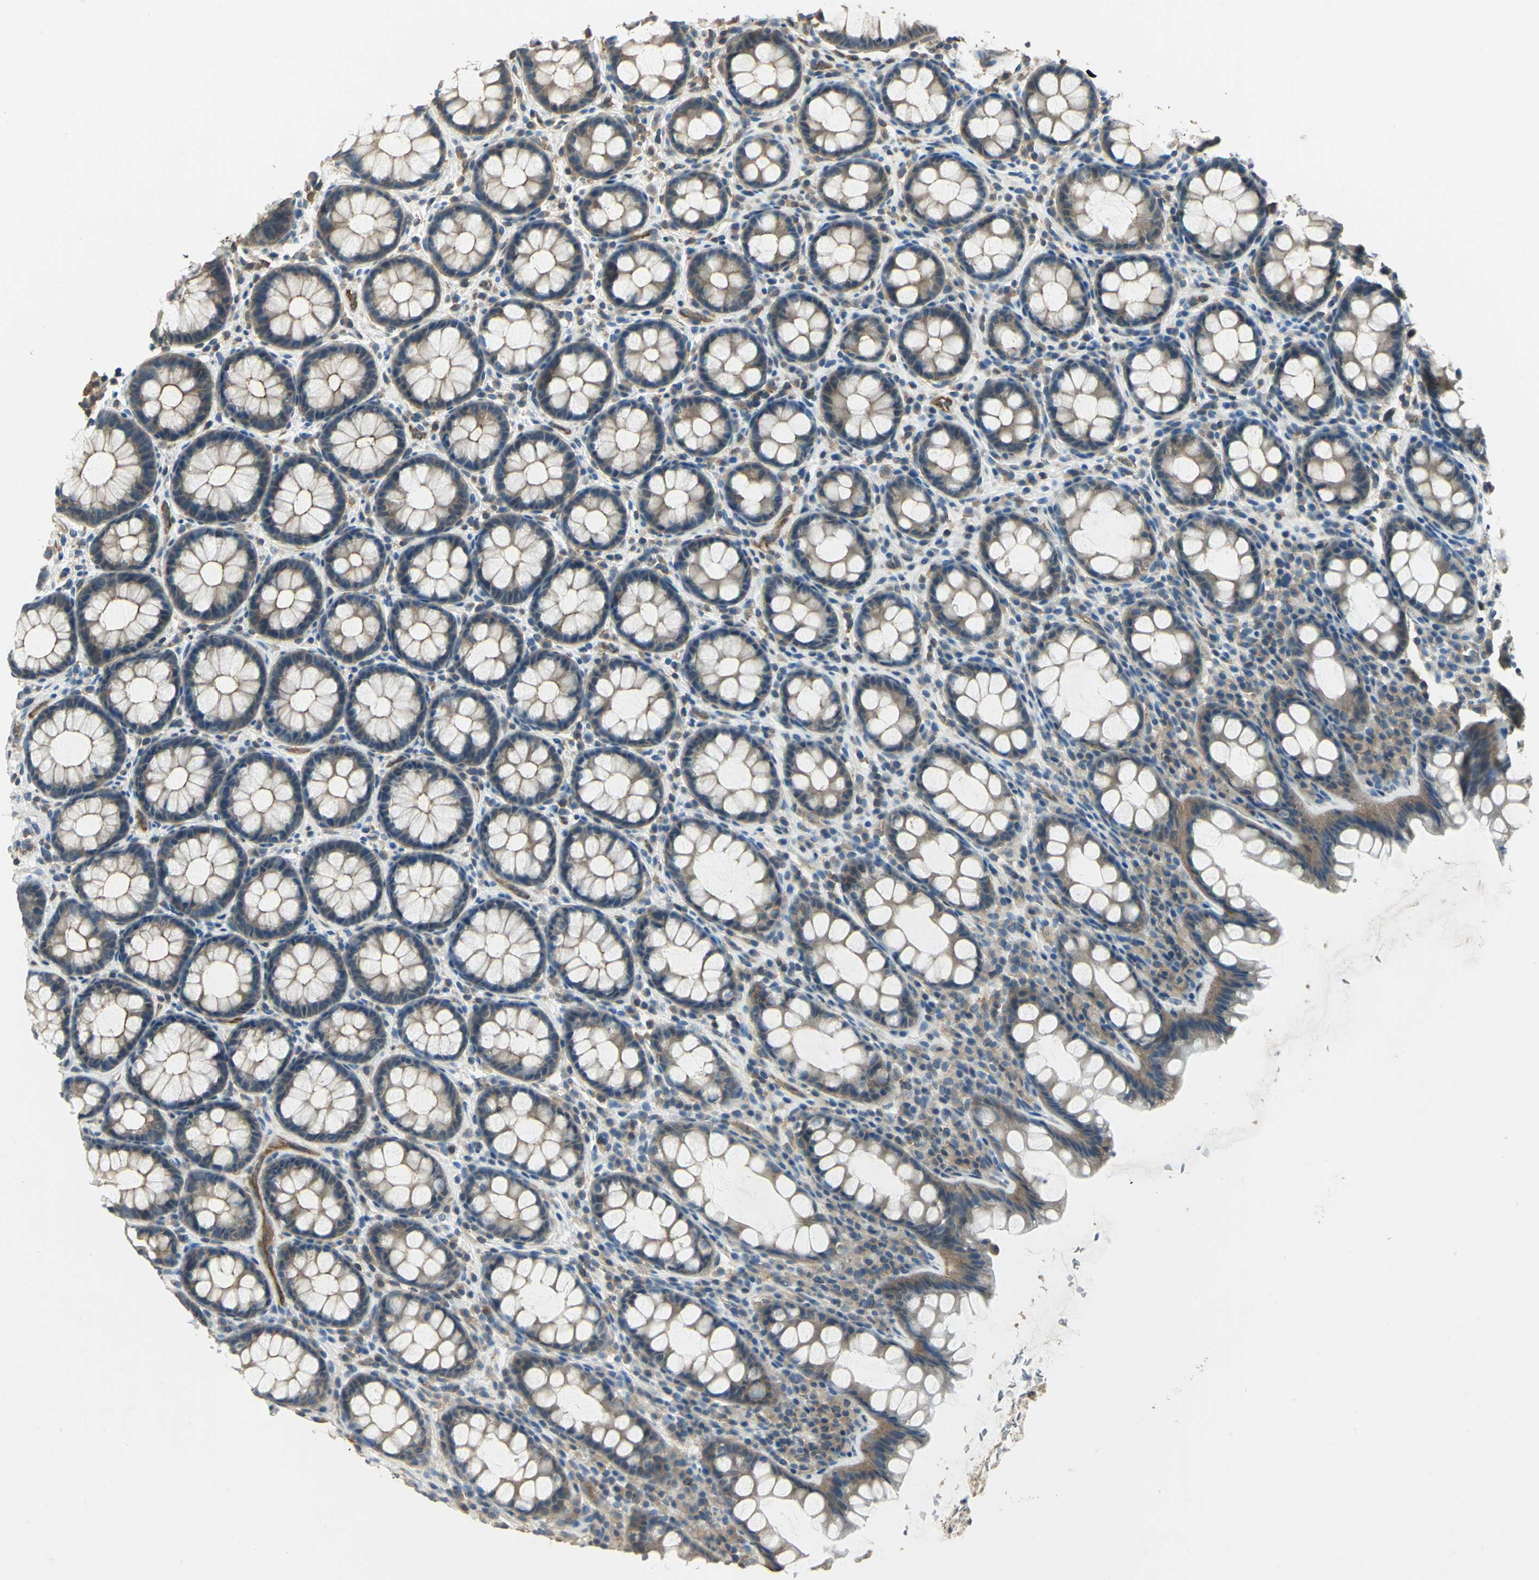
{"staining": {"intensity": "moderate", "quantity": ">75%", "location": "cytoplasmic/membranous"}, "tissue": "rectum", "cell_type": "Glandular cells", "image_type": "normal", "snomed": [{"axis": "morphology", "description": "Normal tissue, NOS"}, {"axis": "topography", "description": "Rectum"}], "caption": "Immunohistochemistry (IHC) (DAB) staining of normal rectum demonstrates moderate cytoplasmic/membranous protein staining in about >75% of glandular cells. (Stains: DAB in brown, nuclei in blue, Microscopy: brightfield microscopy at high magnification).", "gene": "RAPGEF1", "patient": {"sex": "male", "age": 92}}